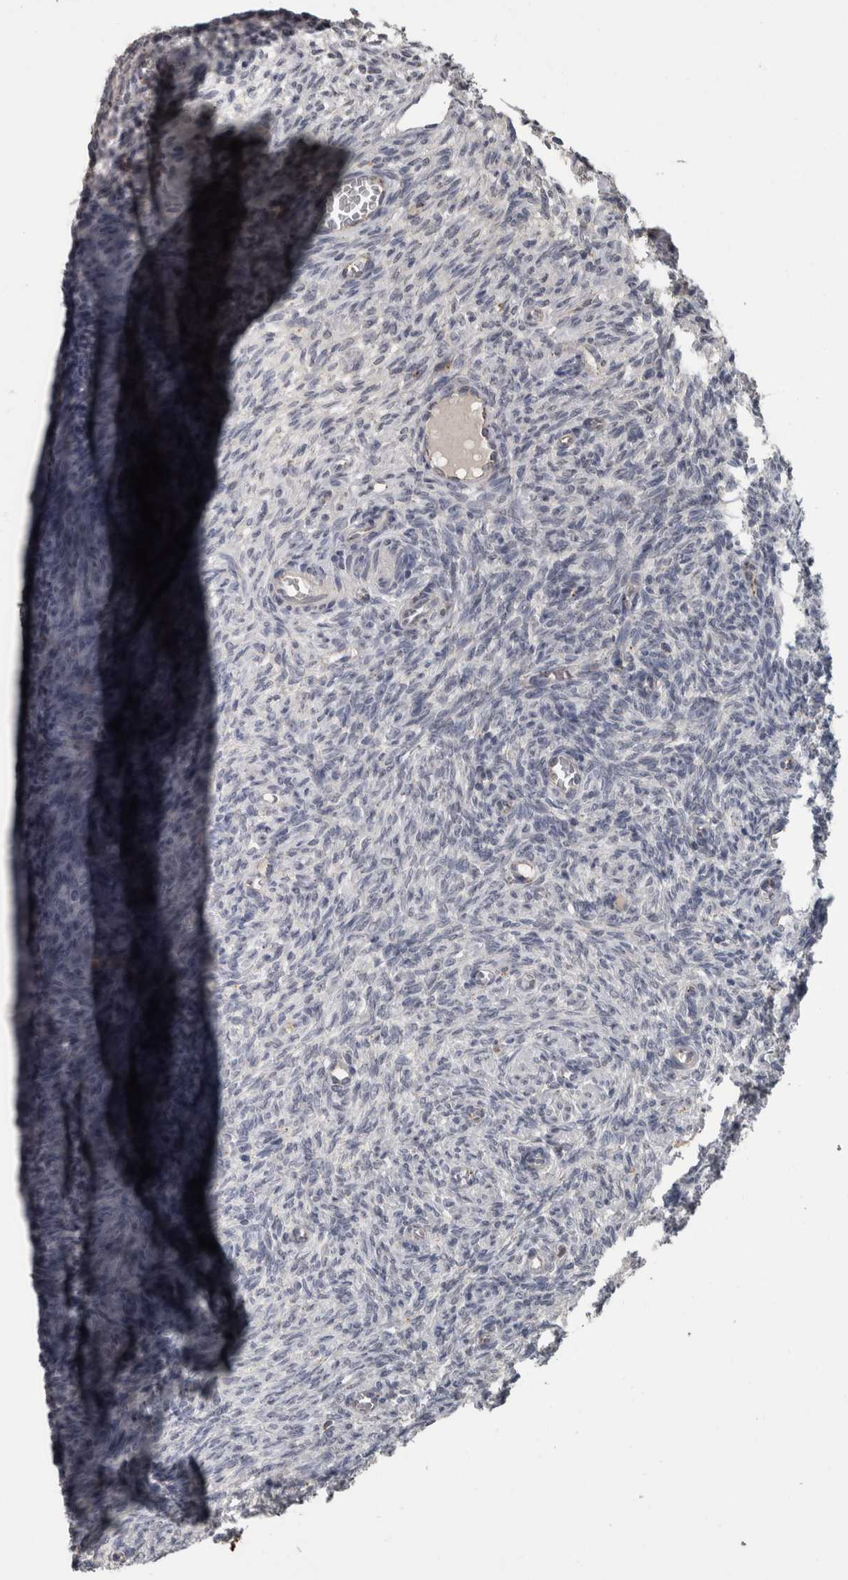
{"staining": {"intensity": "negative", "quantity": "none", "location": "none"}, "tissue": "ovary", "cell_type": "Ovarian stroma cells", "image_type": "normal", "snomed": [{"axis": "morphology", "description": "Normal tissue, NOS"}, {"axis": "topography", "description": "Ovary"}], "caption": "Image shows no protein staining in ovarian stroma cells of unremarkable ovary. Nuclei are stained in blue.", "gene": "NAAA", "patient": {"sex": "female", "age": 27}}